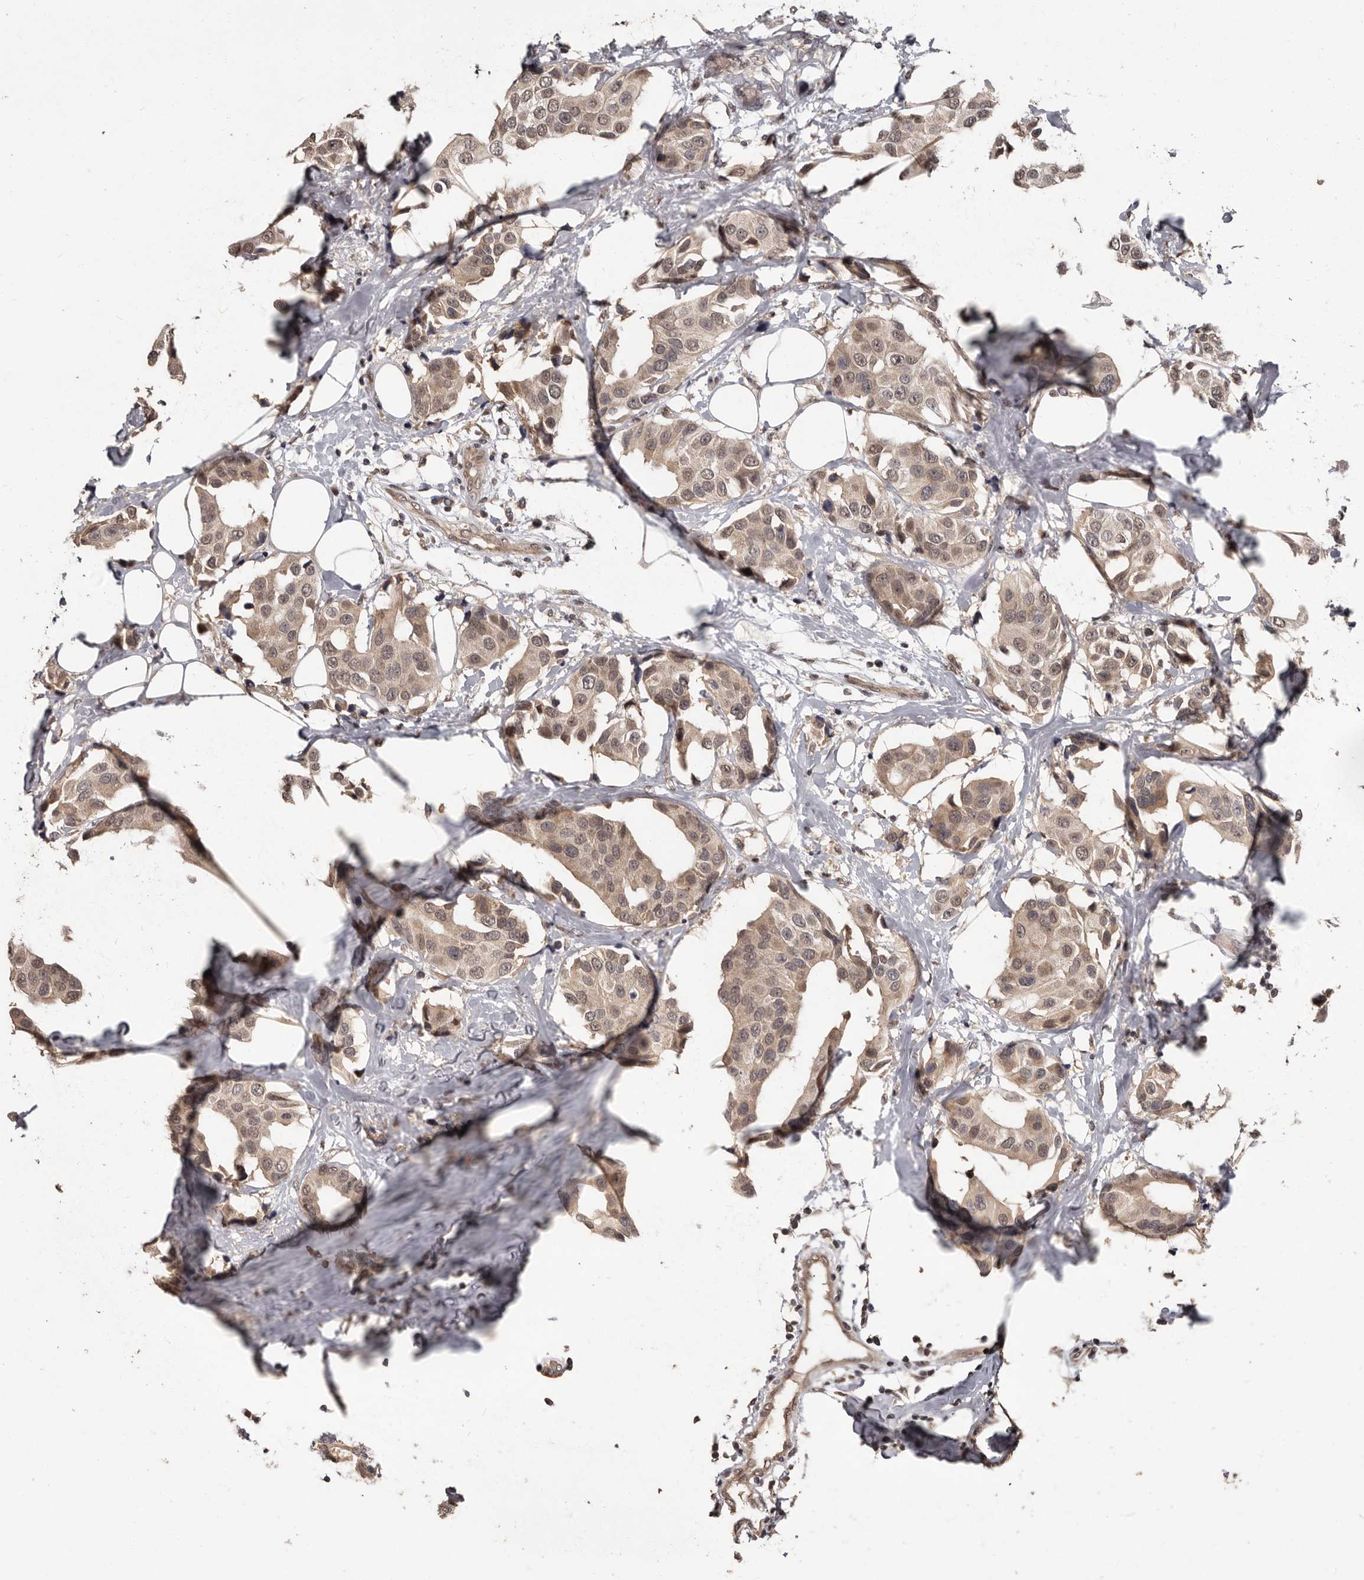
{"staining": {"intensity": "moderate", "quantity": ">75%", "location": "cytoplasmic/membranous,nuclear"}, "tissue": "breast cancer", "cell_type": "Tumor cells", "image_type": "cancer", "snomed": [{"axis": "morphology", "description": "Normal tissue, NOS"}, {"axis": "morphology", "description": "Duct carcinoma"}, {"axis": "topography", "description": "Breast"}], "caption": "A micrograph of human intraductal carcinoma (breast) stained for a protein displays moderate cytoplasmic/membranous and nuclear brown staining in tumor cells. The protein of interest is stained brown, and the nuclei are stained in blue (DAB IHC with brightfield microscopy, high magnification).", "gene": "ZFP14", "patient": {"sex": "female", "age": 39}}